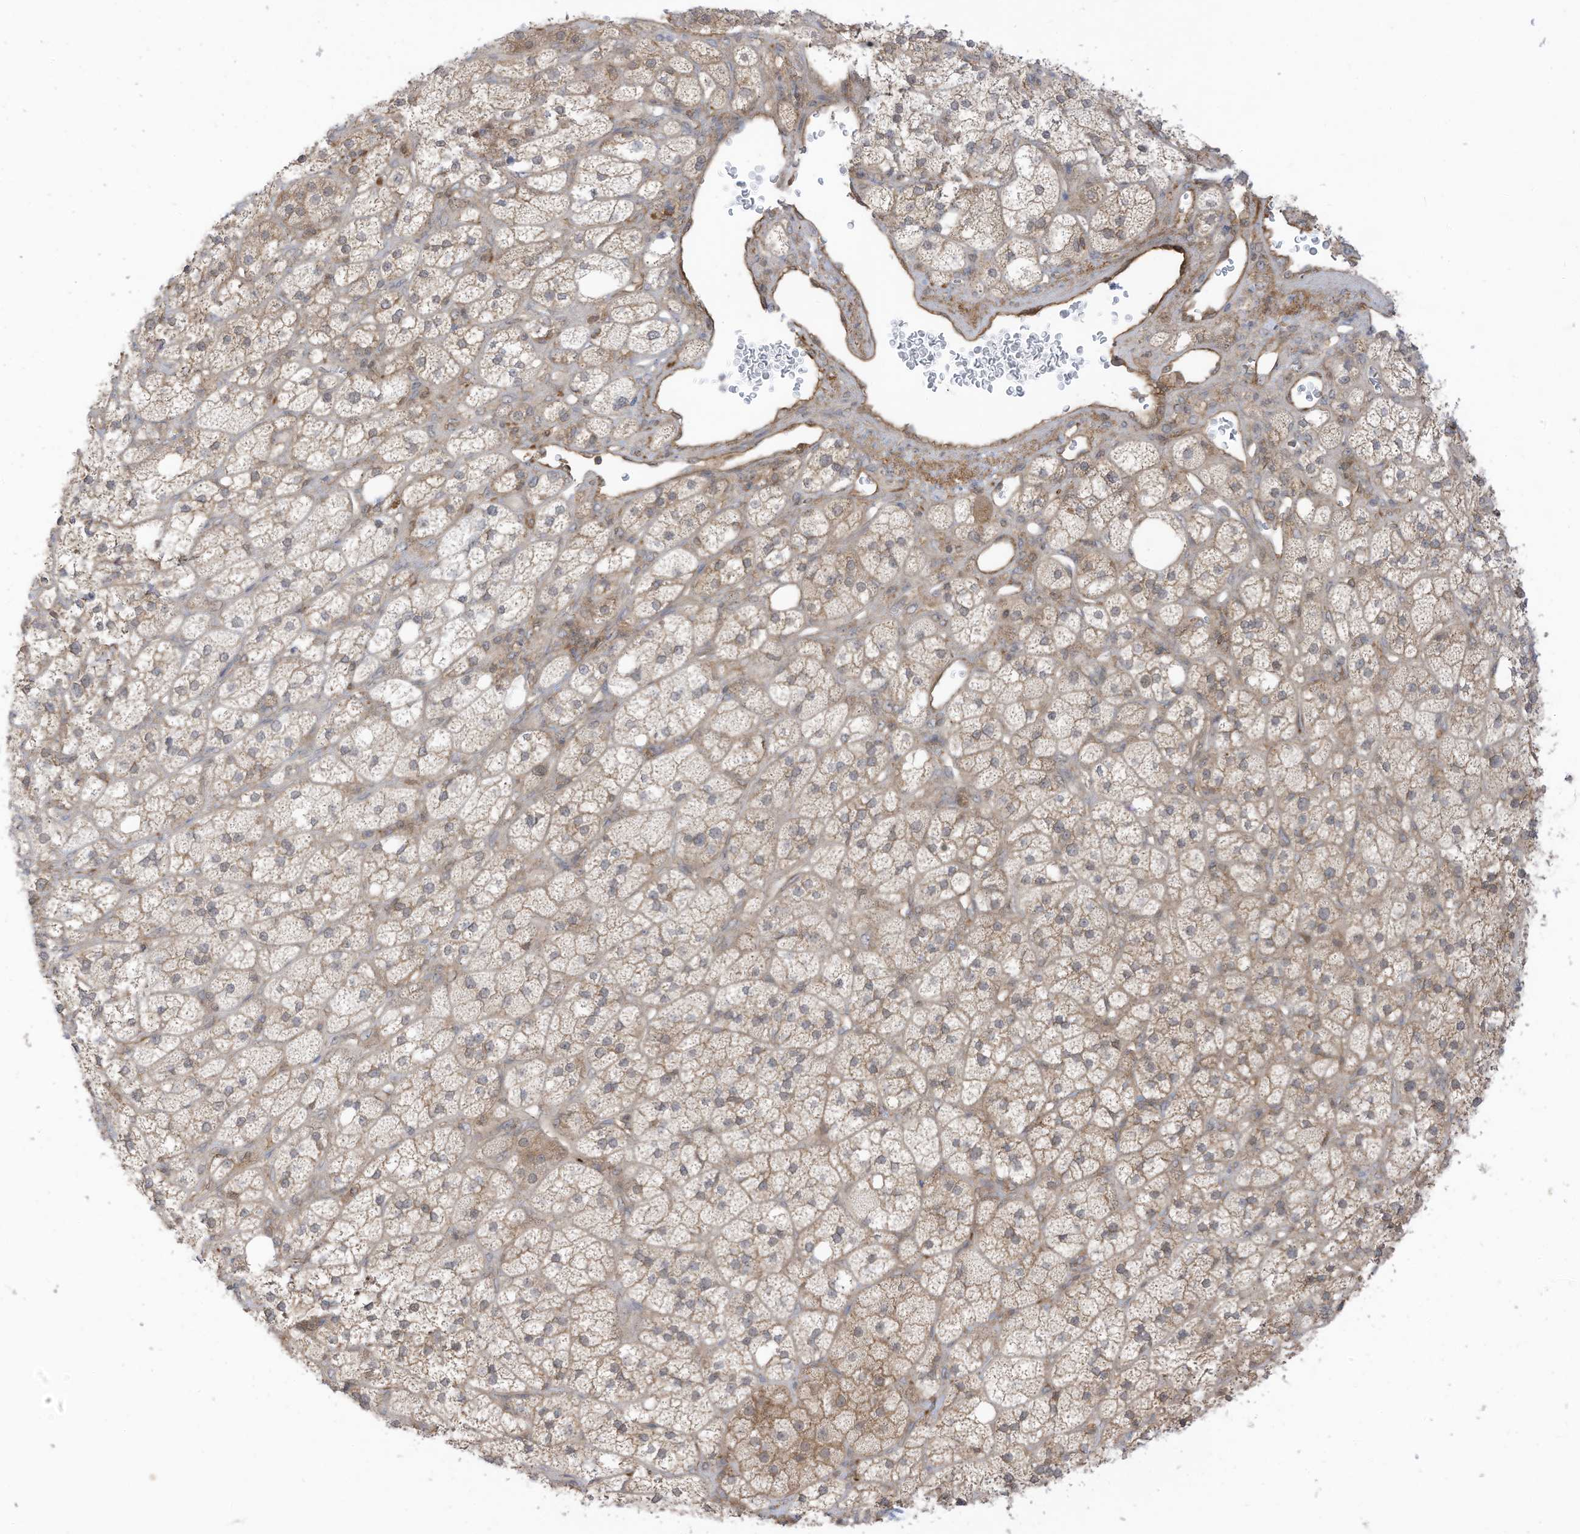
{"staining": {"intensity": "moderate", "quantity": "25%-75%", "location": "cytoplasmic/membranous"}, "tissue": "adrenal gland", "cell_type": "Glandular cells", "image_type": "normal", "snomed": [{"axis": "morphology", "description": "Normal tissue, NOS"}, {"axis": "topography", "description": "Adrenal gland"}], "caption": "Moderate cytoplasmic/membranous protein positivity is identified in about 25%-75% of glandular cells in adrenal gland. Using DAB (3,3'-diaminobenzidine) (brown) and hematoxylin (blue) stains, captured at high magnification using brightfield microscopy.", "gene": "REPS1", "patient": {"sex": "male", "age": 61}}